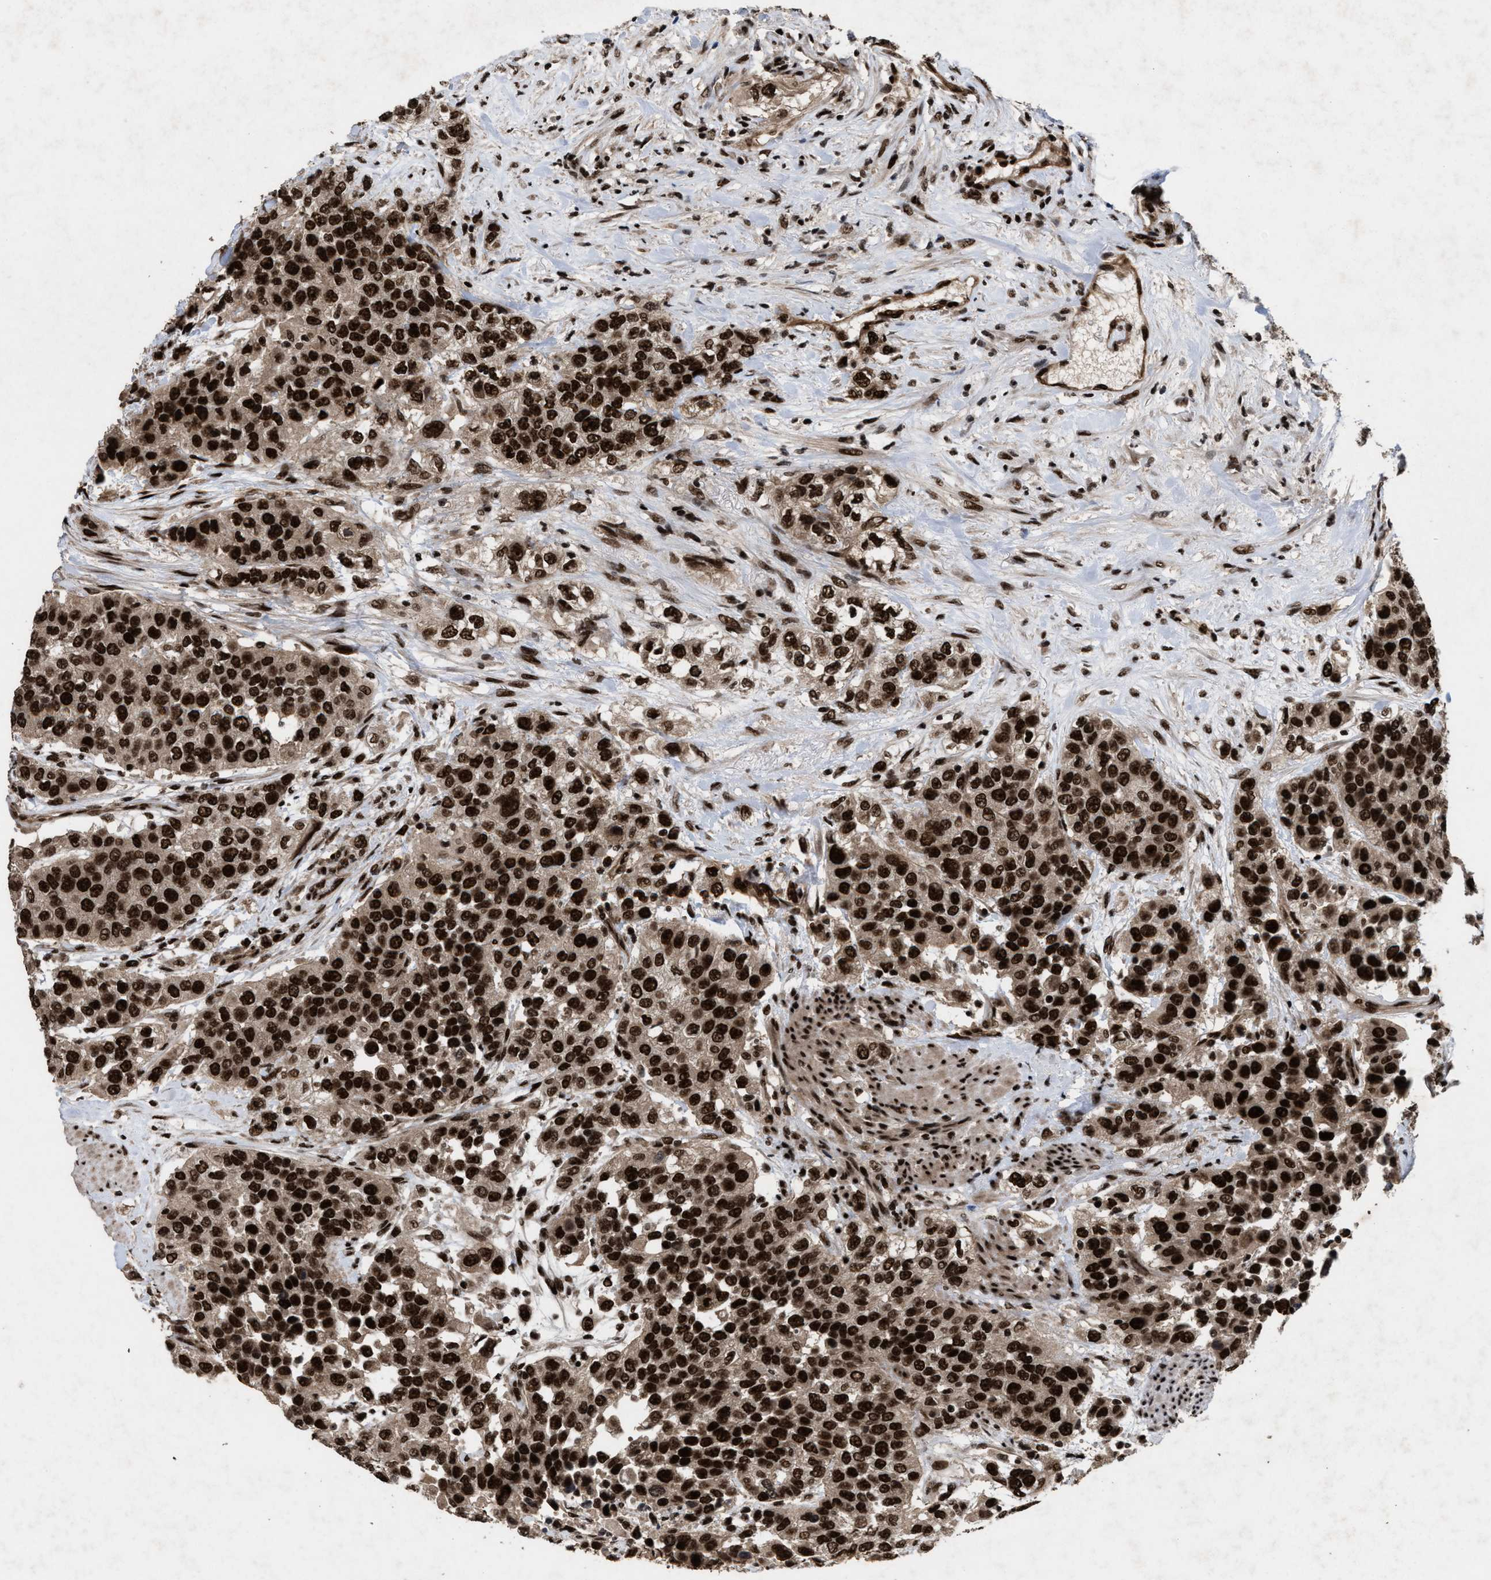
{"staining": {"intensity": "strong", "quantity": ">75%", "location": "nuclear"}, "tissue": "urothelial cancer", "cell_type": "Tumor cells", "image_type": "cancer", "snomed": [{"axis": "morphology", "description": "Urothelial carcinoma, High grade"}, {"axis": "topography", "description": "Urinary bladder"}], "caption": "A high amount of strong nuclear positivity is identified in approximately >75% of tumor cells in urothelial cancer tissue.", "gene": "WIZ", "patient": {"sex": "female", "age": 80}}